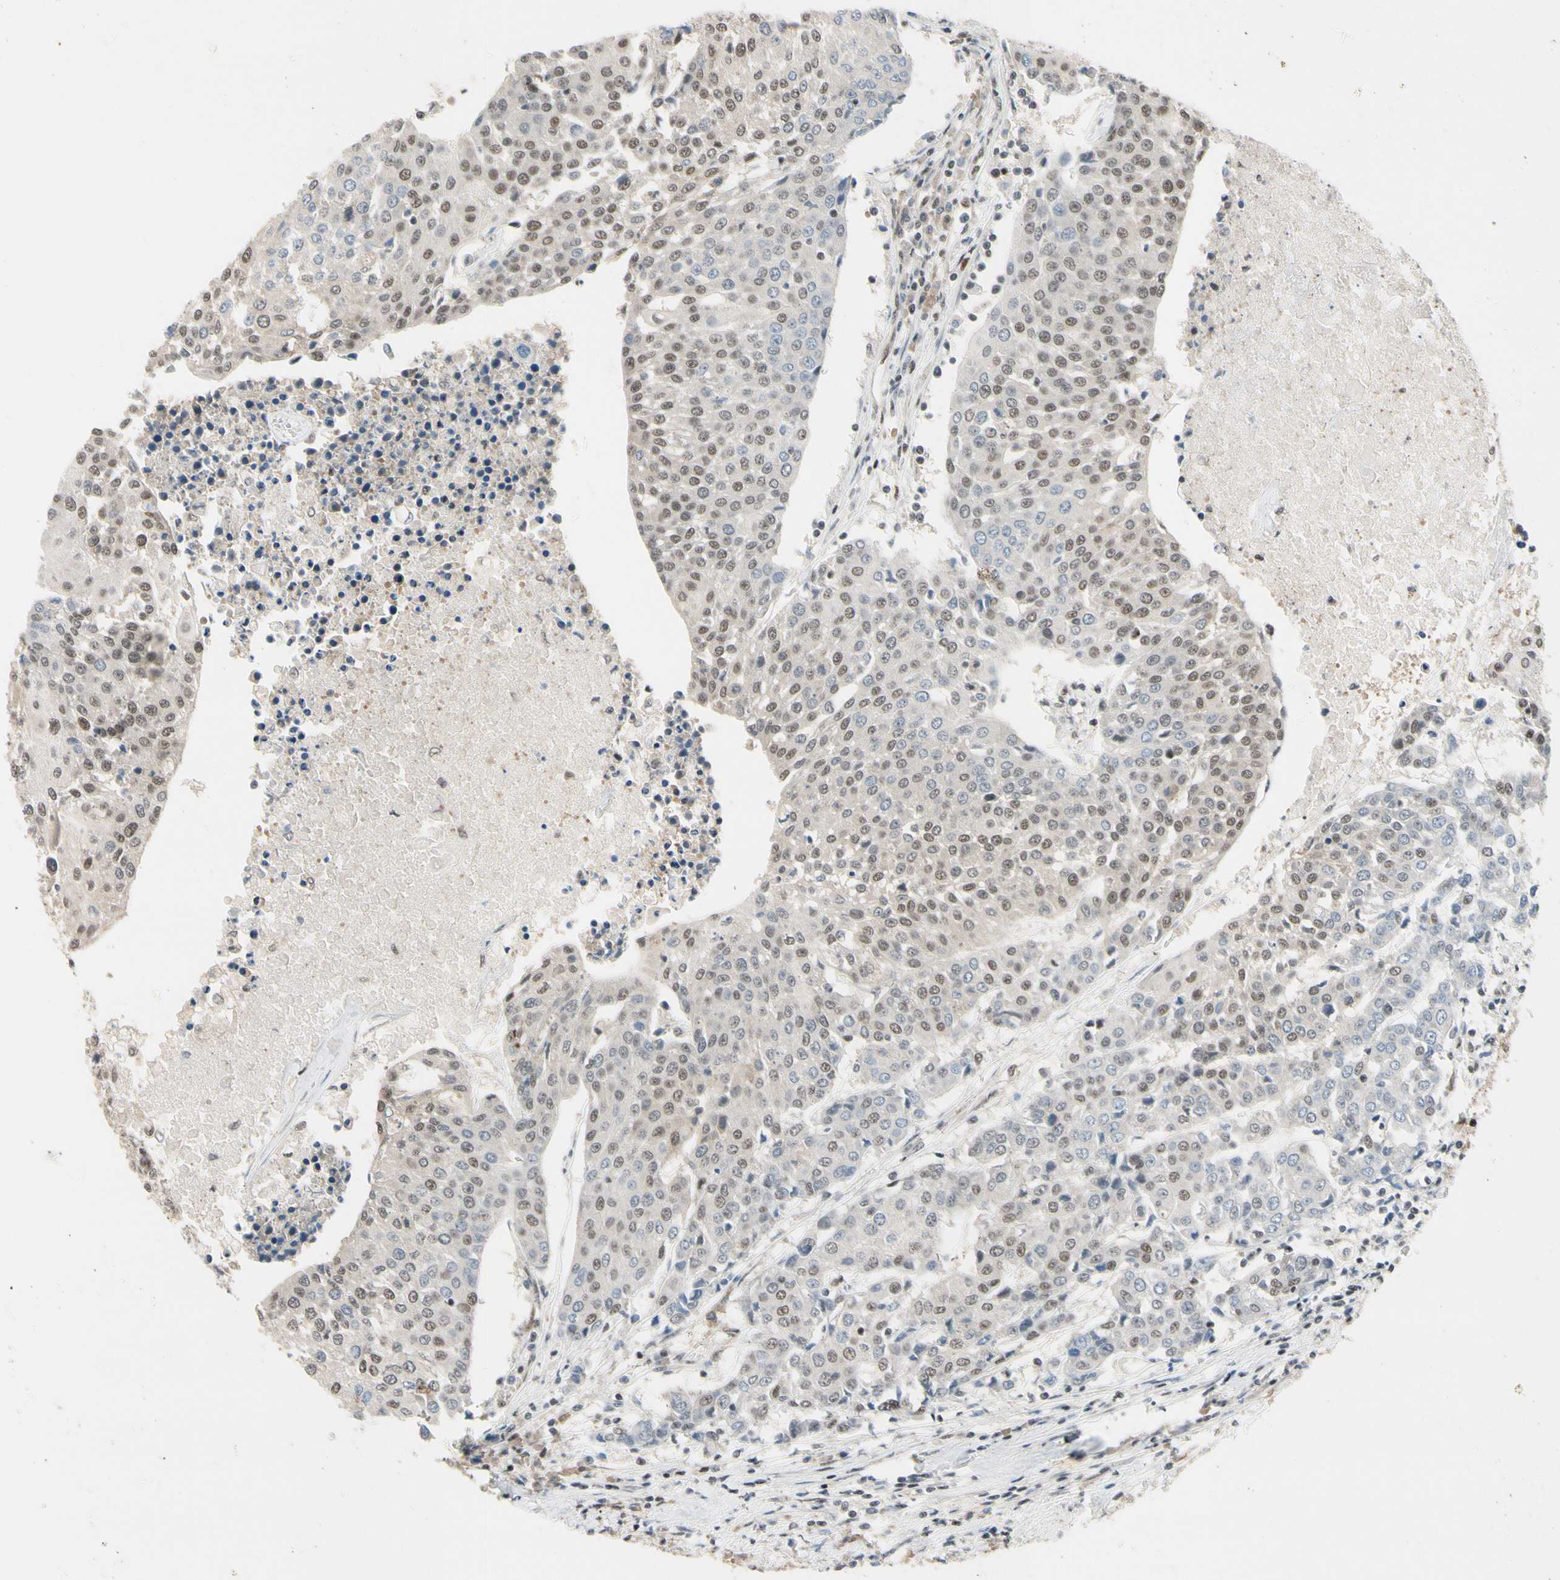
{"staining": {"intensity": "weak", "quantity": "25%-75%", "location": "nuclear"}, "tissue": "urothelial cancer", "cell_type": "Tumor cells", "image_type": "cancer", "snomed": [{"axis": "morphology", "description": "Urothelial carcinoma, High grade"}, {"axis": "topography", "description": "Urinary bladder"}], "caption": "This is an image of immunohistochemistry (IHC) staining of high-grade urothelial carcinoma, which shows weak positivity in the nuclear of tumor cells.", "gene": "TAF4", "patient": {"sex": "female", "age": 85}}